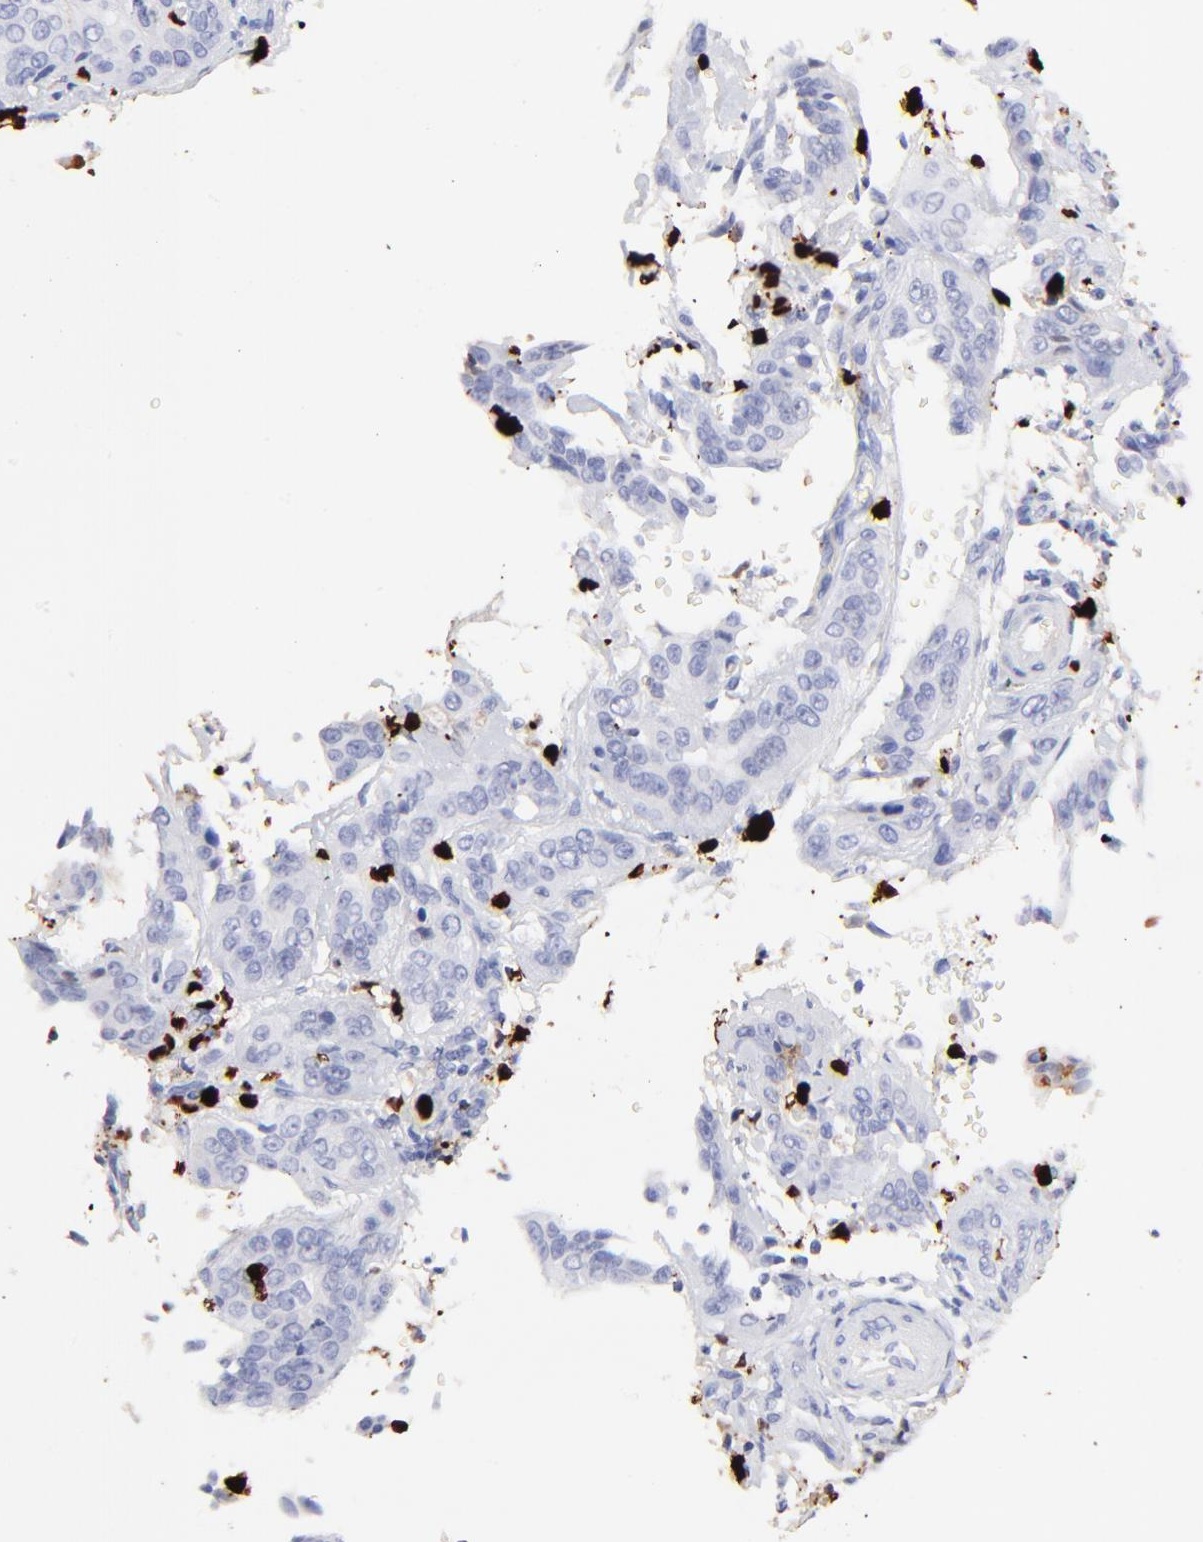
{"staining": {"intensity": "negative", "quantity": "none", "location": "none"}, "tissue": "cervical cancer", "cell_type": "Tumor cells", "image_type": "cancer", "snomed": [{"axis": "morphology", "description": "Squamous cell carcinoma, NOS"}, {"axis": "topography", "description": "Cervix"}], "caption": "IHC histopathology image of neoplastic tissue: human cervical squamous cell carcinoma stained with DAB (3,3'-diaminobenzidine) demonstrates no significant protein expression in tumor cells.", "gene": "S100A12", "patient": {"sex": "female", "age": 41}}